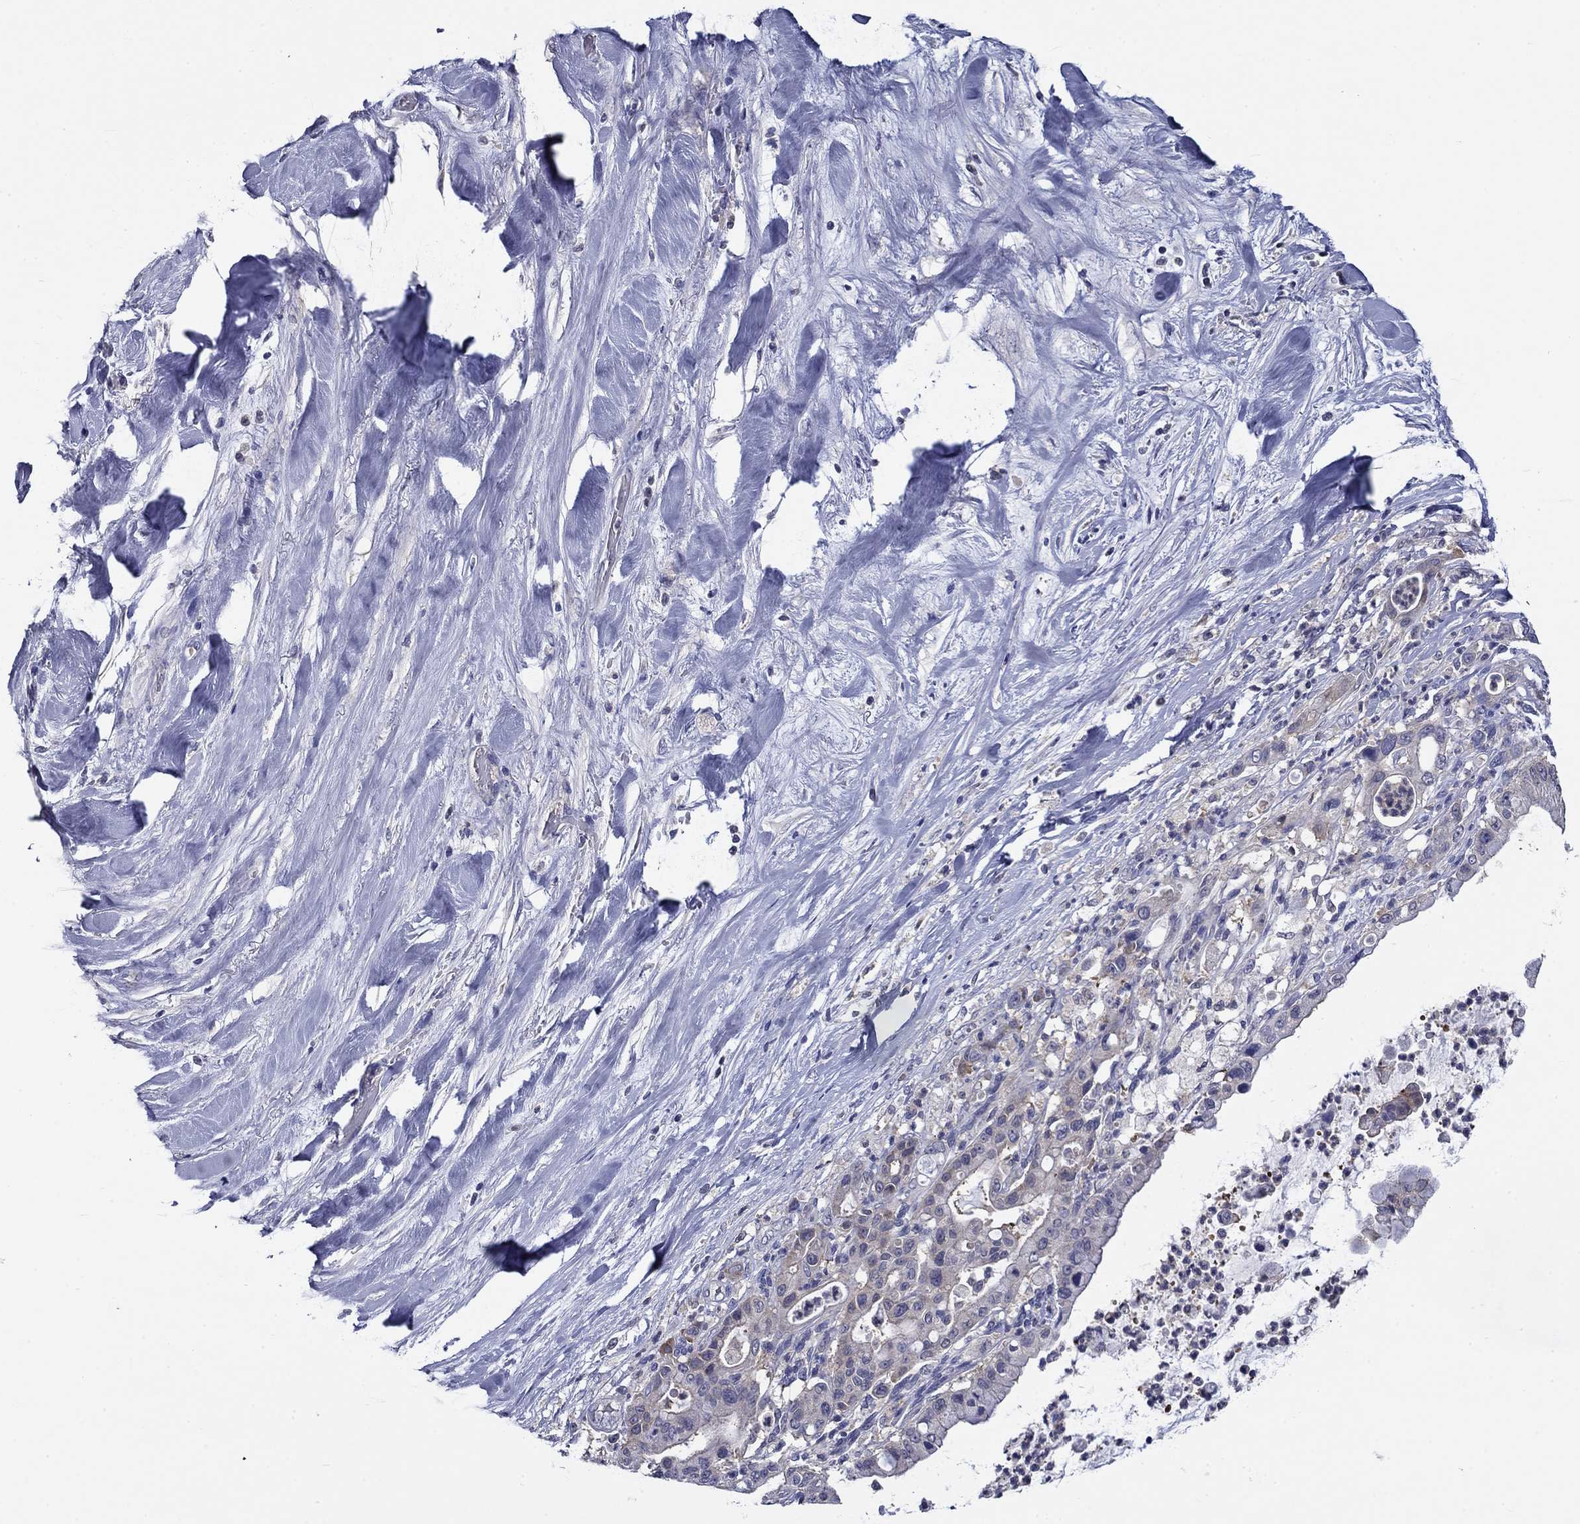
{"staining": {"intensity": "negative", "quantity": "none", "location": "none"}, "tissue": "liver cancer", "cell_type": "Tumor cells", "image_type": "cancer", "snomed": [{"axis": "morphology", "description": "Cholangiocarcinoma"}, {"axis": "topography", "description": "Liver"}], "caption": "Photomicrograph shows no significant protein positivity in tumor cells of liver cholangiocarcinoma.", "gene": "POU2F2", "patient": {"sex": "female", "age": 54}}